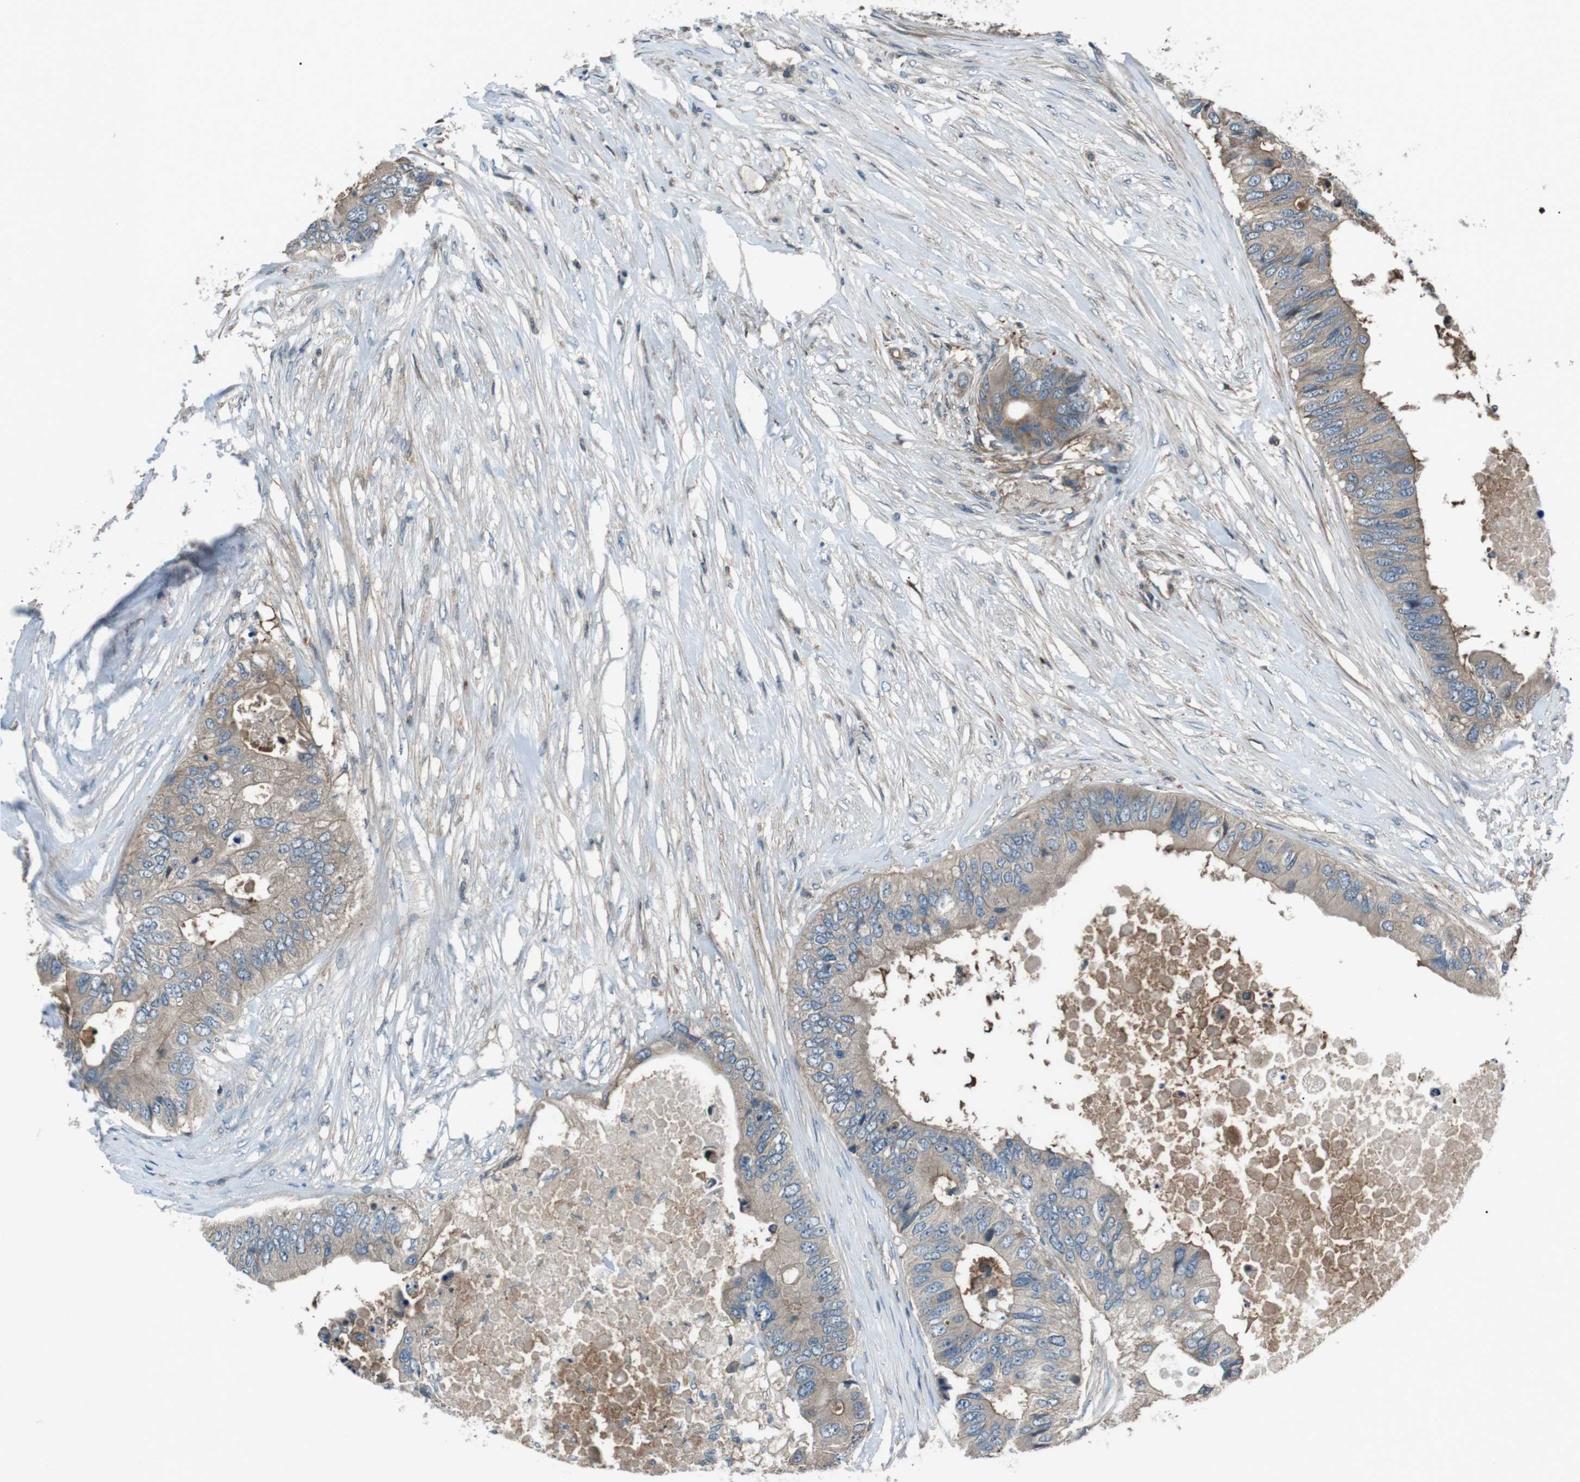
{"staining": {"intensity": "moderate", "quantity": "25%-75%", "location": "cytoplasmic/membranous"}, "tissue": "colorectal cancer", "cell_type": "Tumor cells", "image_type": "cancer", "snomed": [{"axis": "morphology", "description": "Adenocarcinoma, NOS"}, {"axis": "topography", "description": "Colon"}], "caption": "Immunohistochemical staining of adenocarcinoma (colorectal) reveals moderate cytoplasmic/membranous protein expression in about 25%-75% of tumor cells.", "gene": "GPR161", "patient": {"sex": "male", "age": 71}}